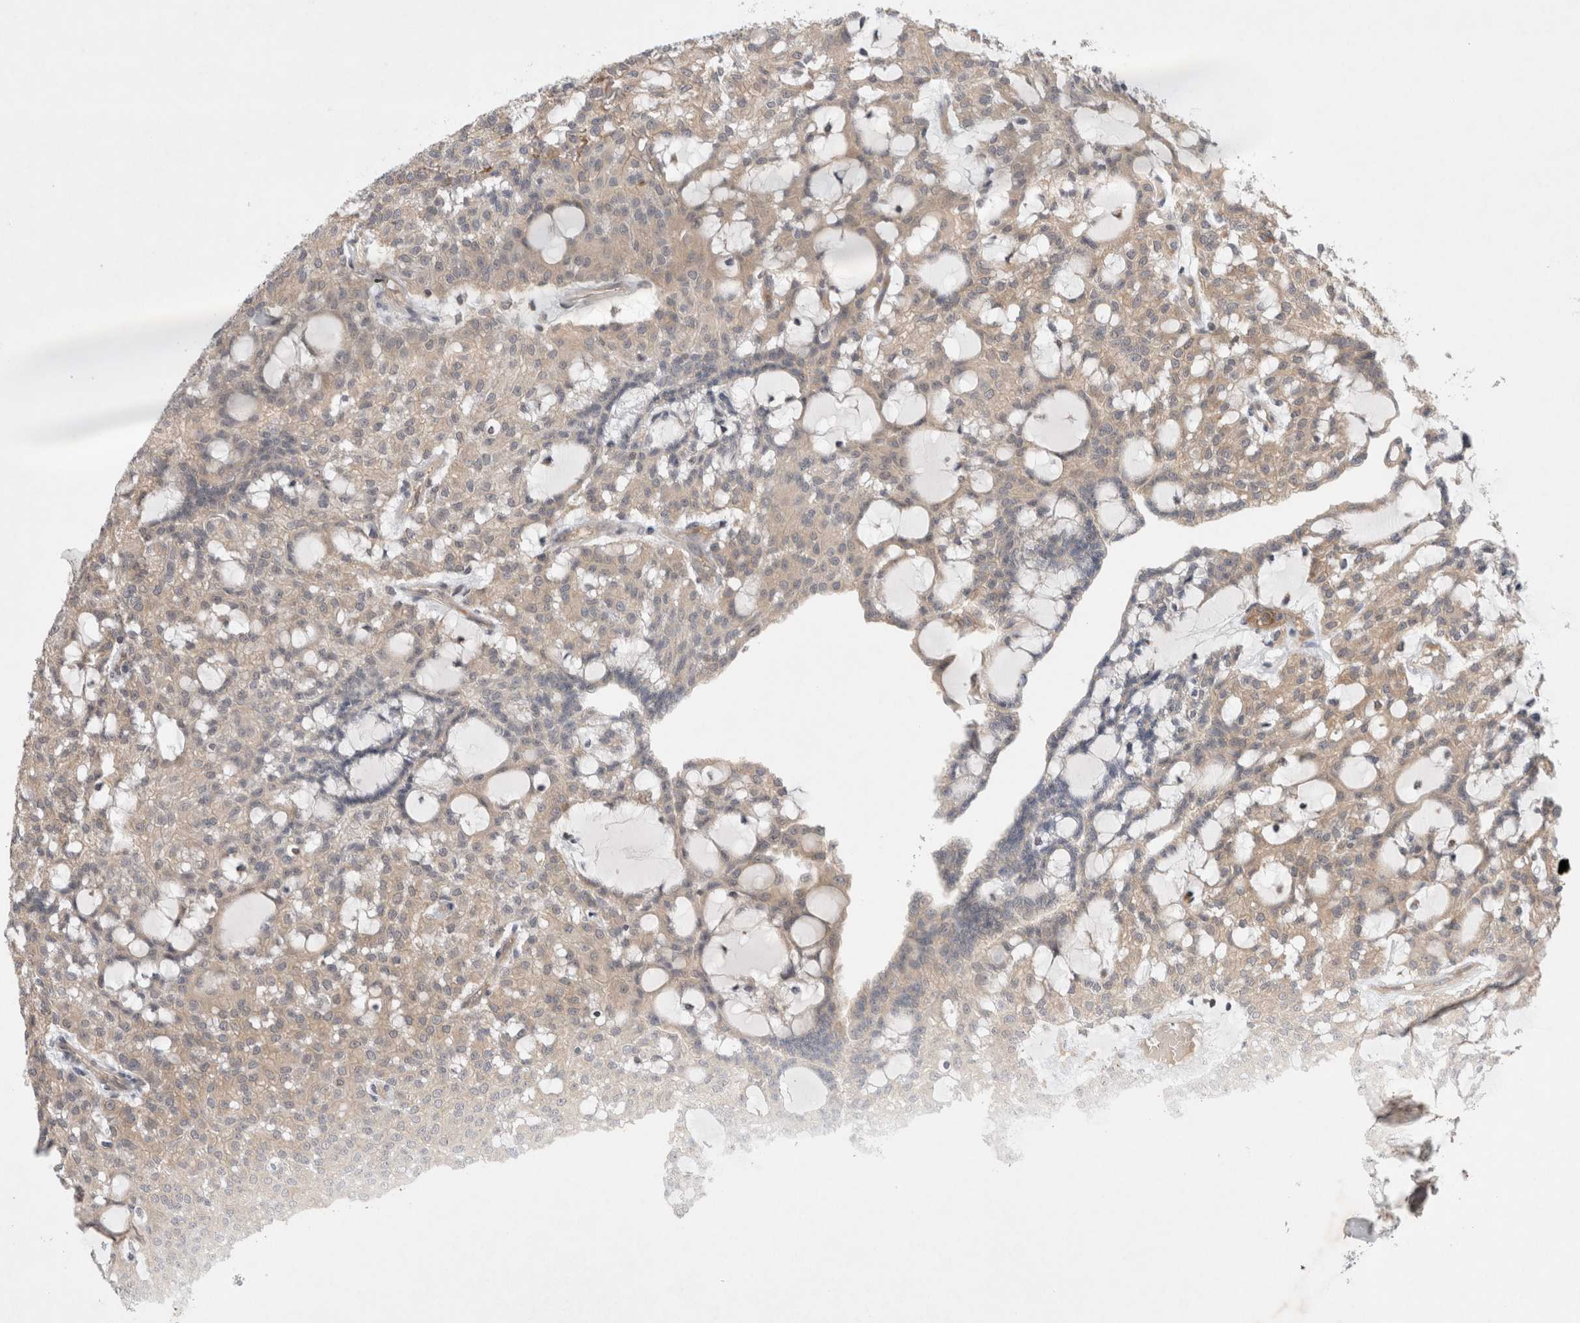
{"staining": {"intensity": "weak", "quantity": ">75%", "location": "cytoplasmic/membranous"}, "tissue": "renal cancer", "cell_type": "Tumor cells", "image_type": "cancer", "snomed": [{"axis": "morphology", "description": "Adenocarcinoma, NOS"}, {"axis": "topography", "description": "Kidney"}], "caption": "Immunohistochemistry (DAB) staining of renal cancer shows weak cytoplasmic/membranous protein staining in about >75% of tumor cells.", "gene": "EIF3E", "patient": {"sex": "male", "age": 63}}